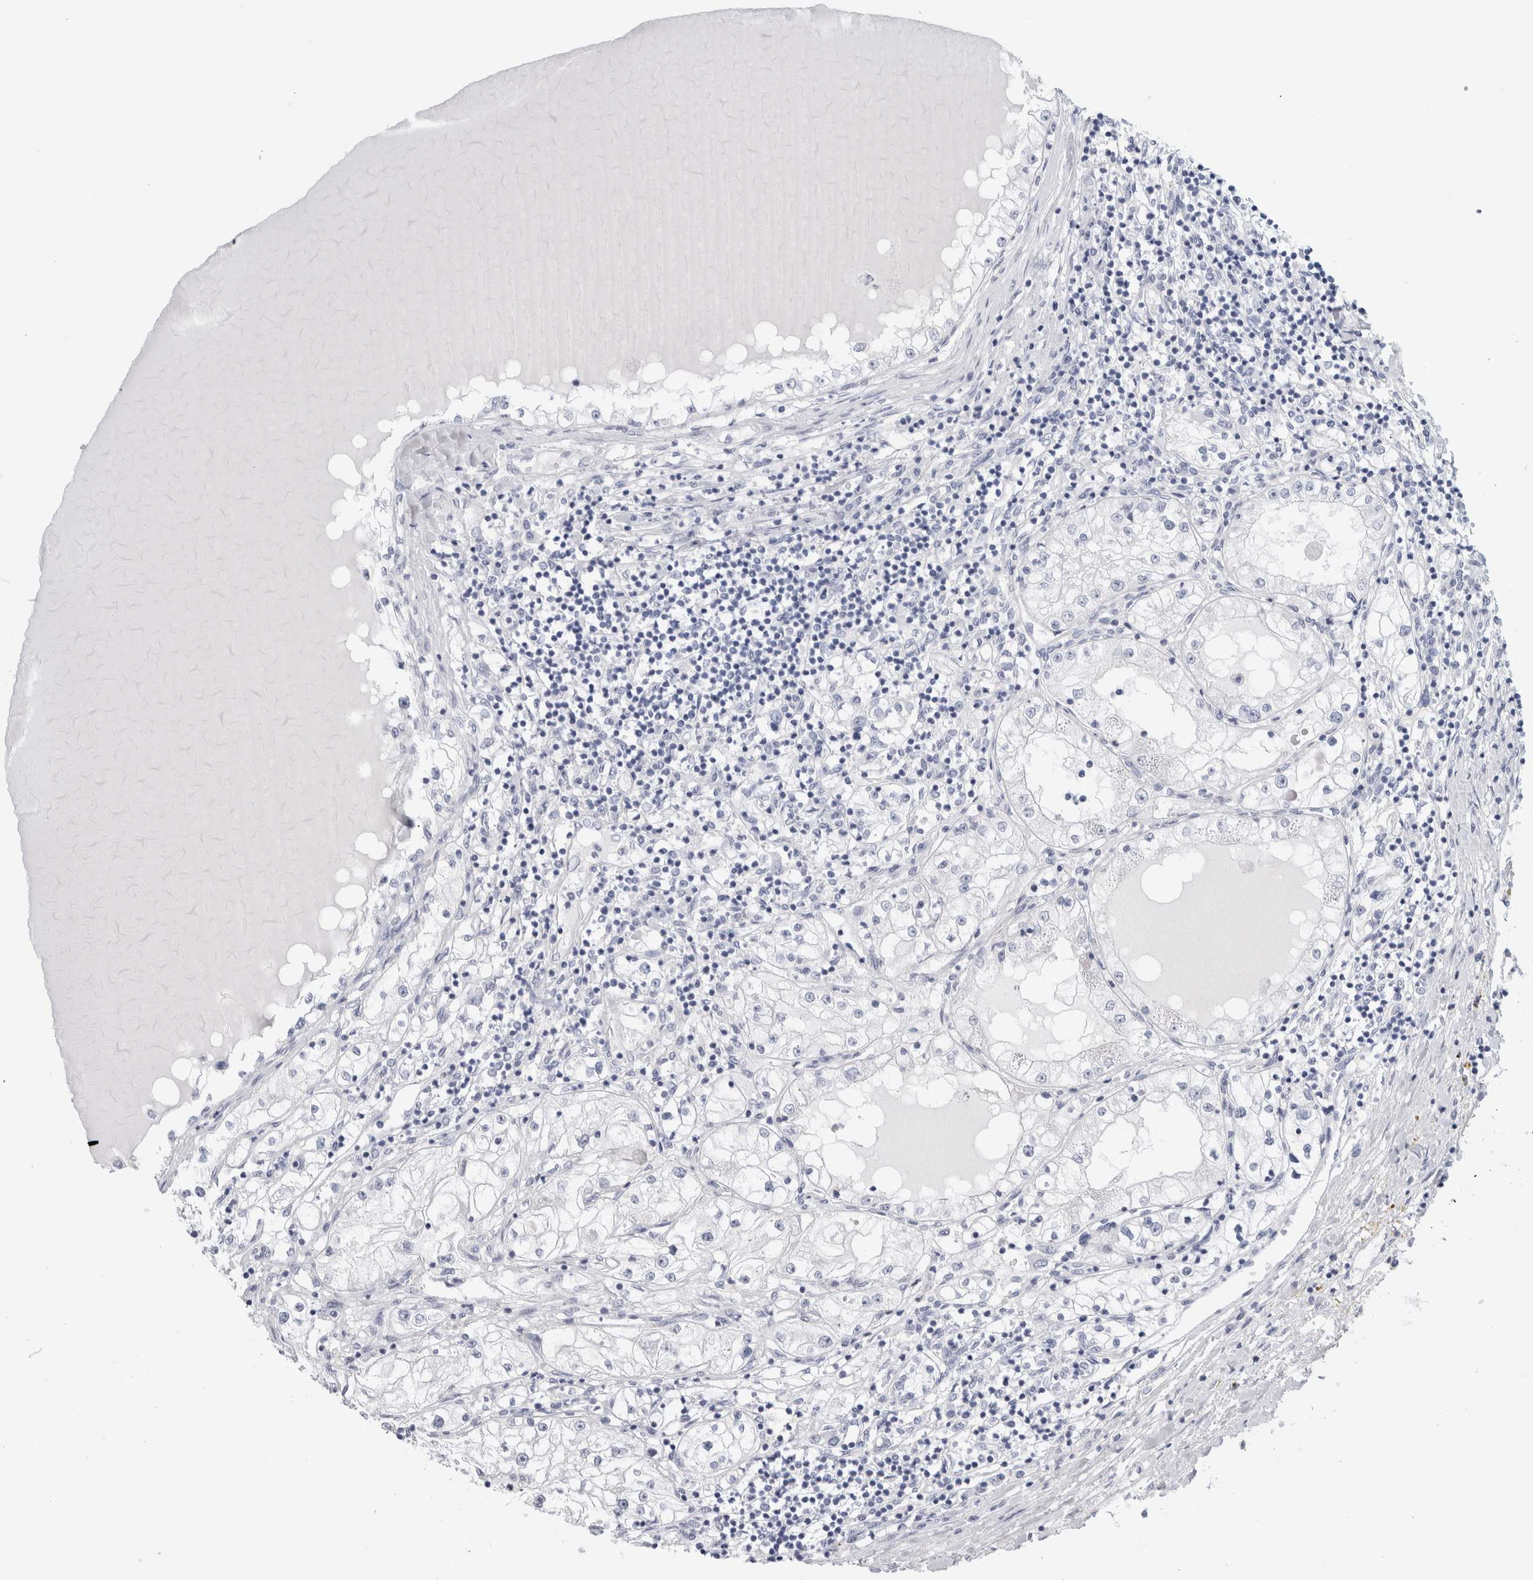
{"staining": {"intensity": "negative", "quantity": "none", "location": "none"}, "tissue": "renal cancer", "cell_type": "Tumor cells", "image_type": "cancer", "snomed": [{"axis": "morphology", "description": "Adenocarcinoma, NOS"}, {"axis": "topography", "description": "Kidney"}], "caption": "Tumor cells are negative for brown protein staining in renal cancer.", "gene": "RPH3AL", "patient": {"sex": "male", "age": 68}}